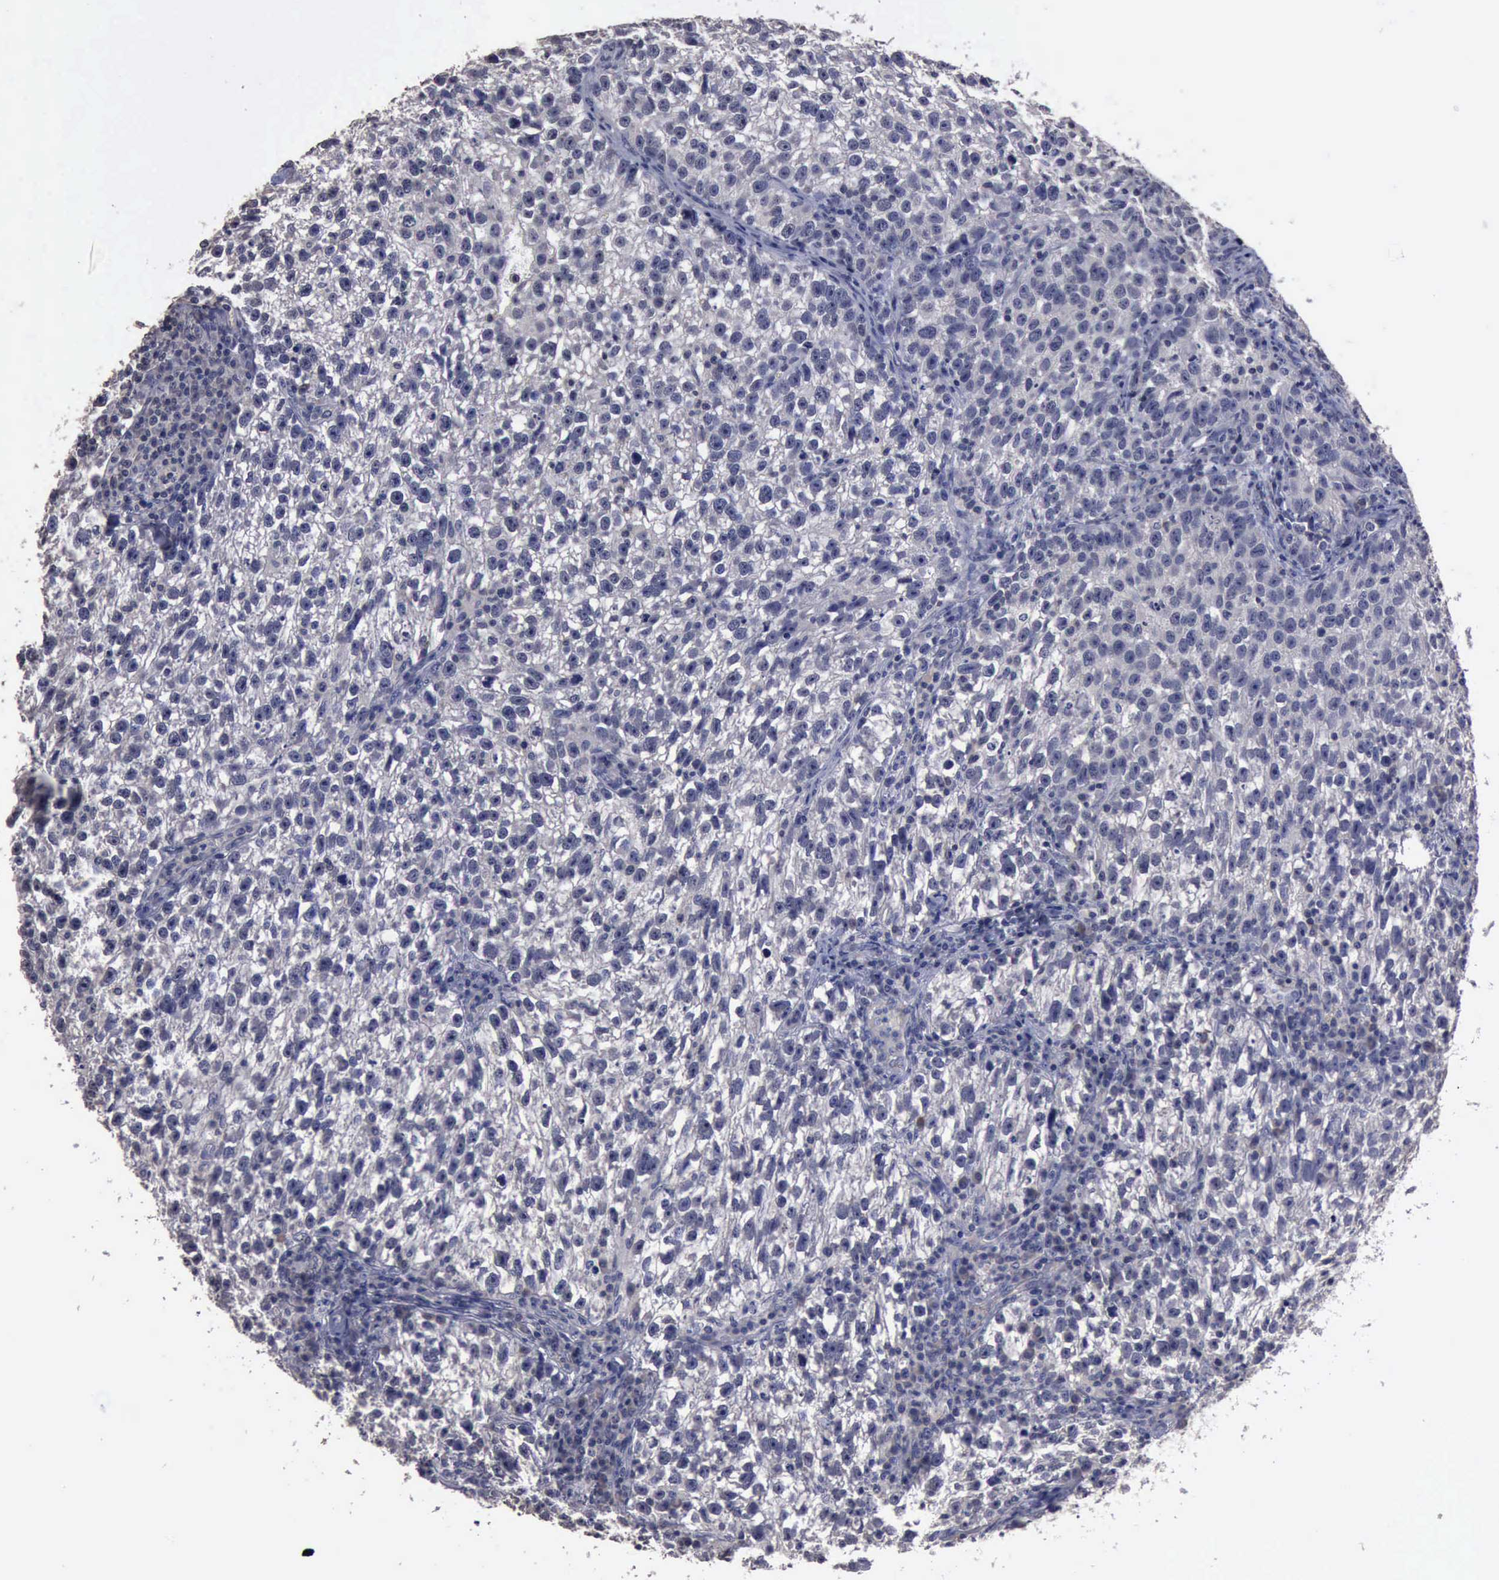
{"staining": {"intensity": "negative", "quantity": "none", "location": "none"}, "tissue": "testis cancer", "cell_type": "Tumor cells", "image_type": "cancer", "snomed": [{"axis": "morphology", "description": "Seminoma, NOS"}, {"axis": "topography", "description": "Testis"}], "caption": "Protein analysis of testis seminoma displays no significant positivity in tumor cells.", "gene": "CRKL", "patient": {"sex": "male", "age": 38}}